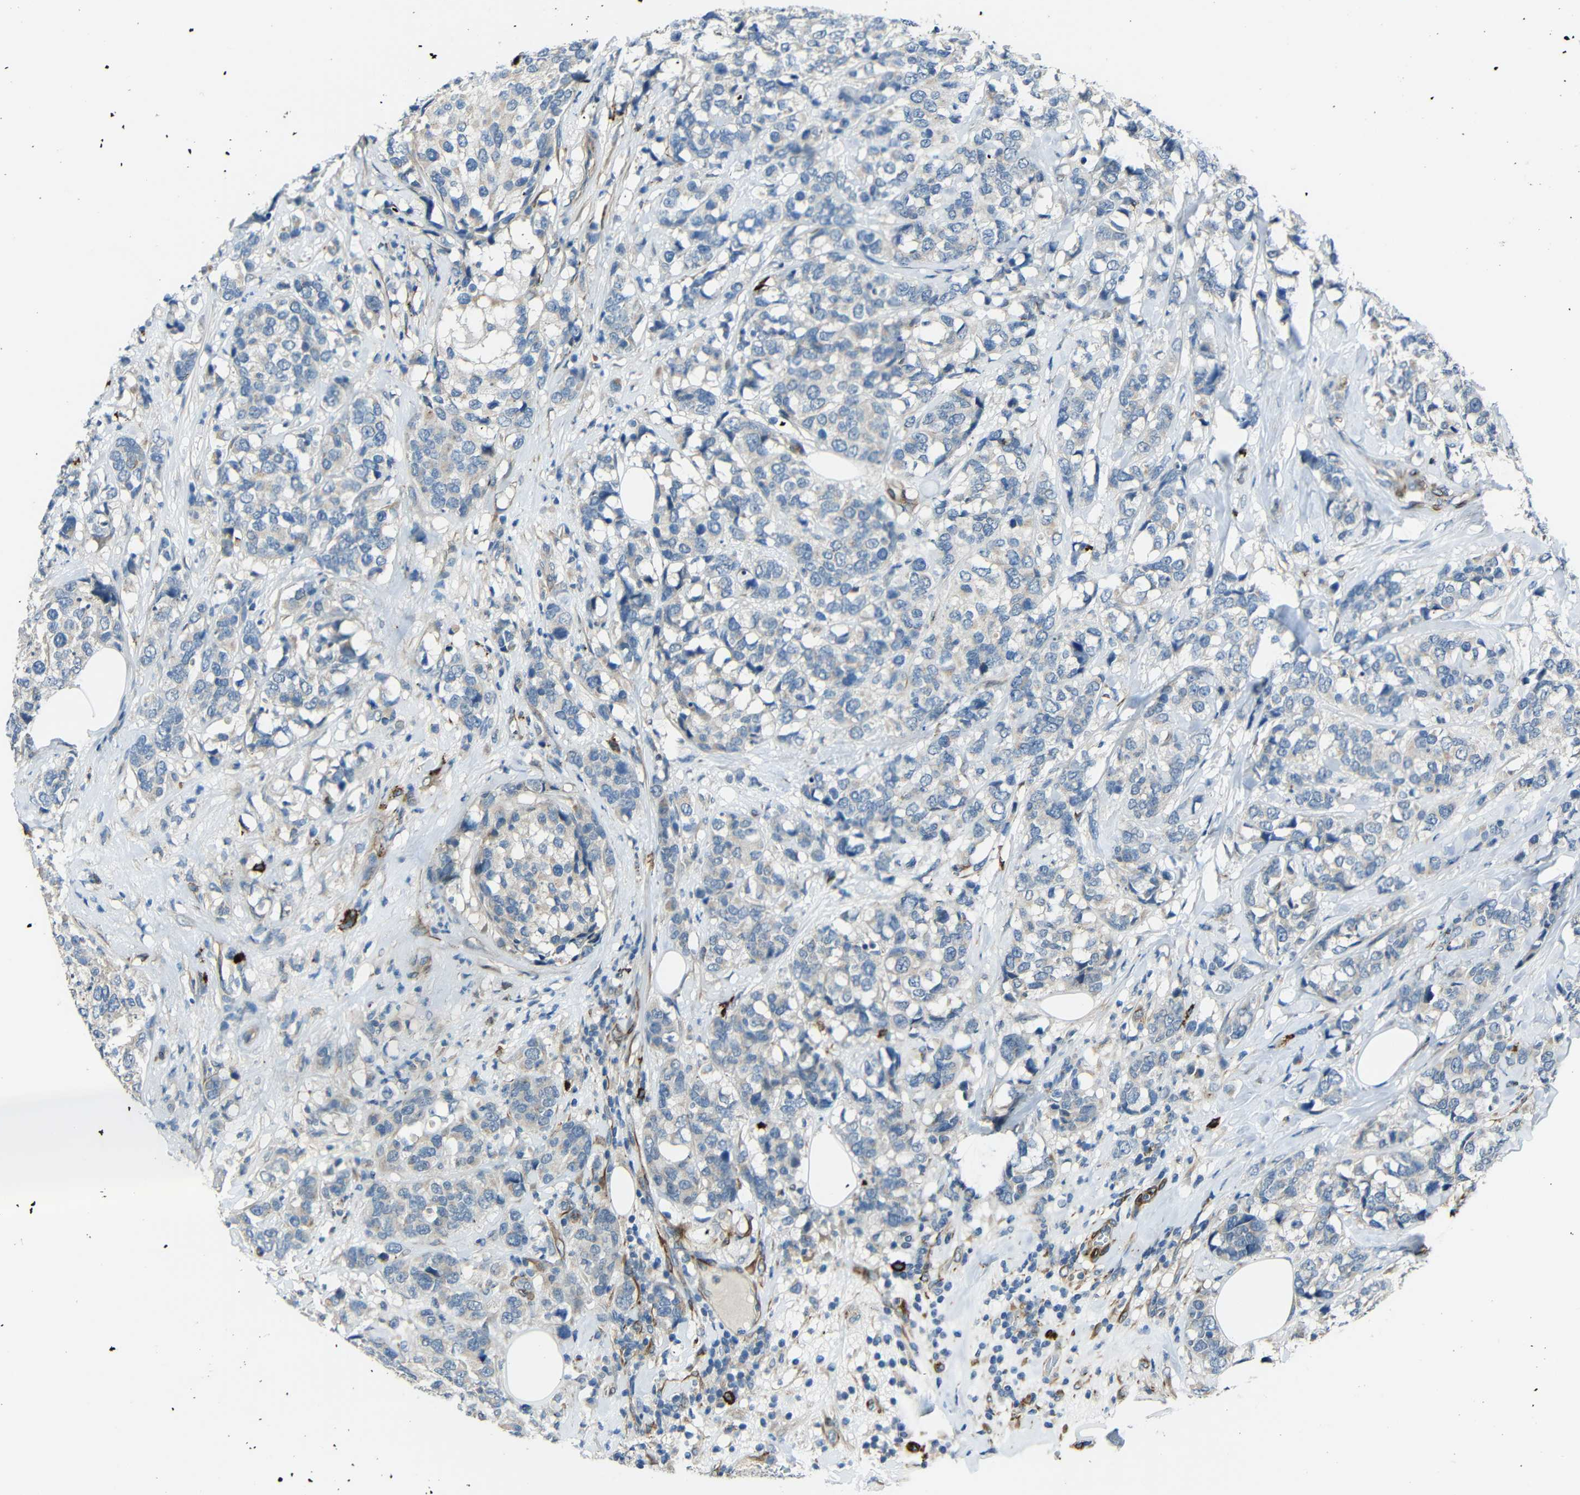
{"staining": {"intensity": "weak", "quantity": "25%-75%", "location": "cytoplasmic/membranous"}, "tissue": "breast cancer", "cell_type": "Tumor cells", "image_type": "cancer", "snomed": [{"axis": "morphology", "description": "Lobular carcinoma"}, {"axis": "topography", "description": "Breast"}], "caption": "Protein staining displays weak cytoplasmic/membranous positivity in about 25%-75% of tumor cells in breast cancer. (IHC, brightfield microscopy, high magnification).", "gene": "DCLK1", "patient": {"sex": "female", "age": 59}}